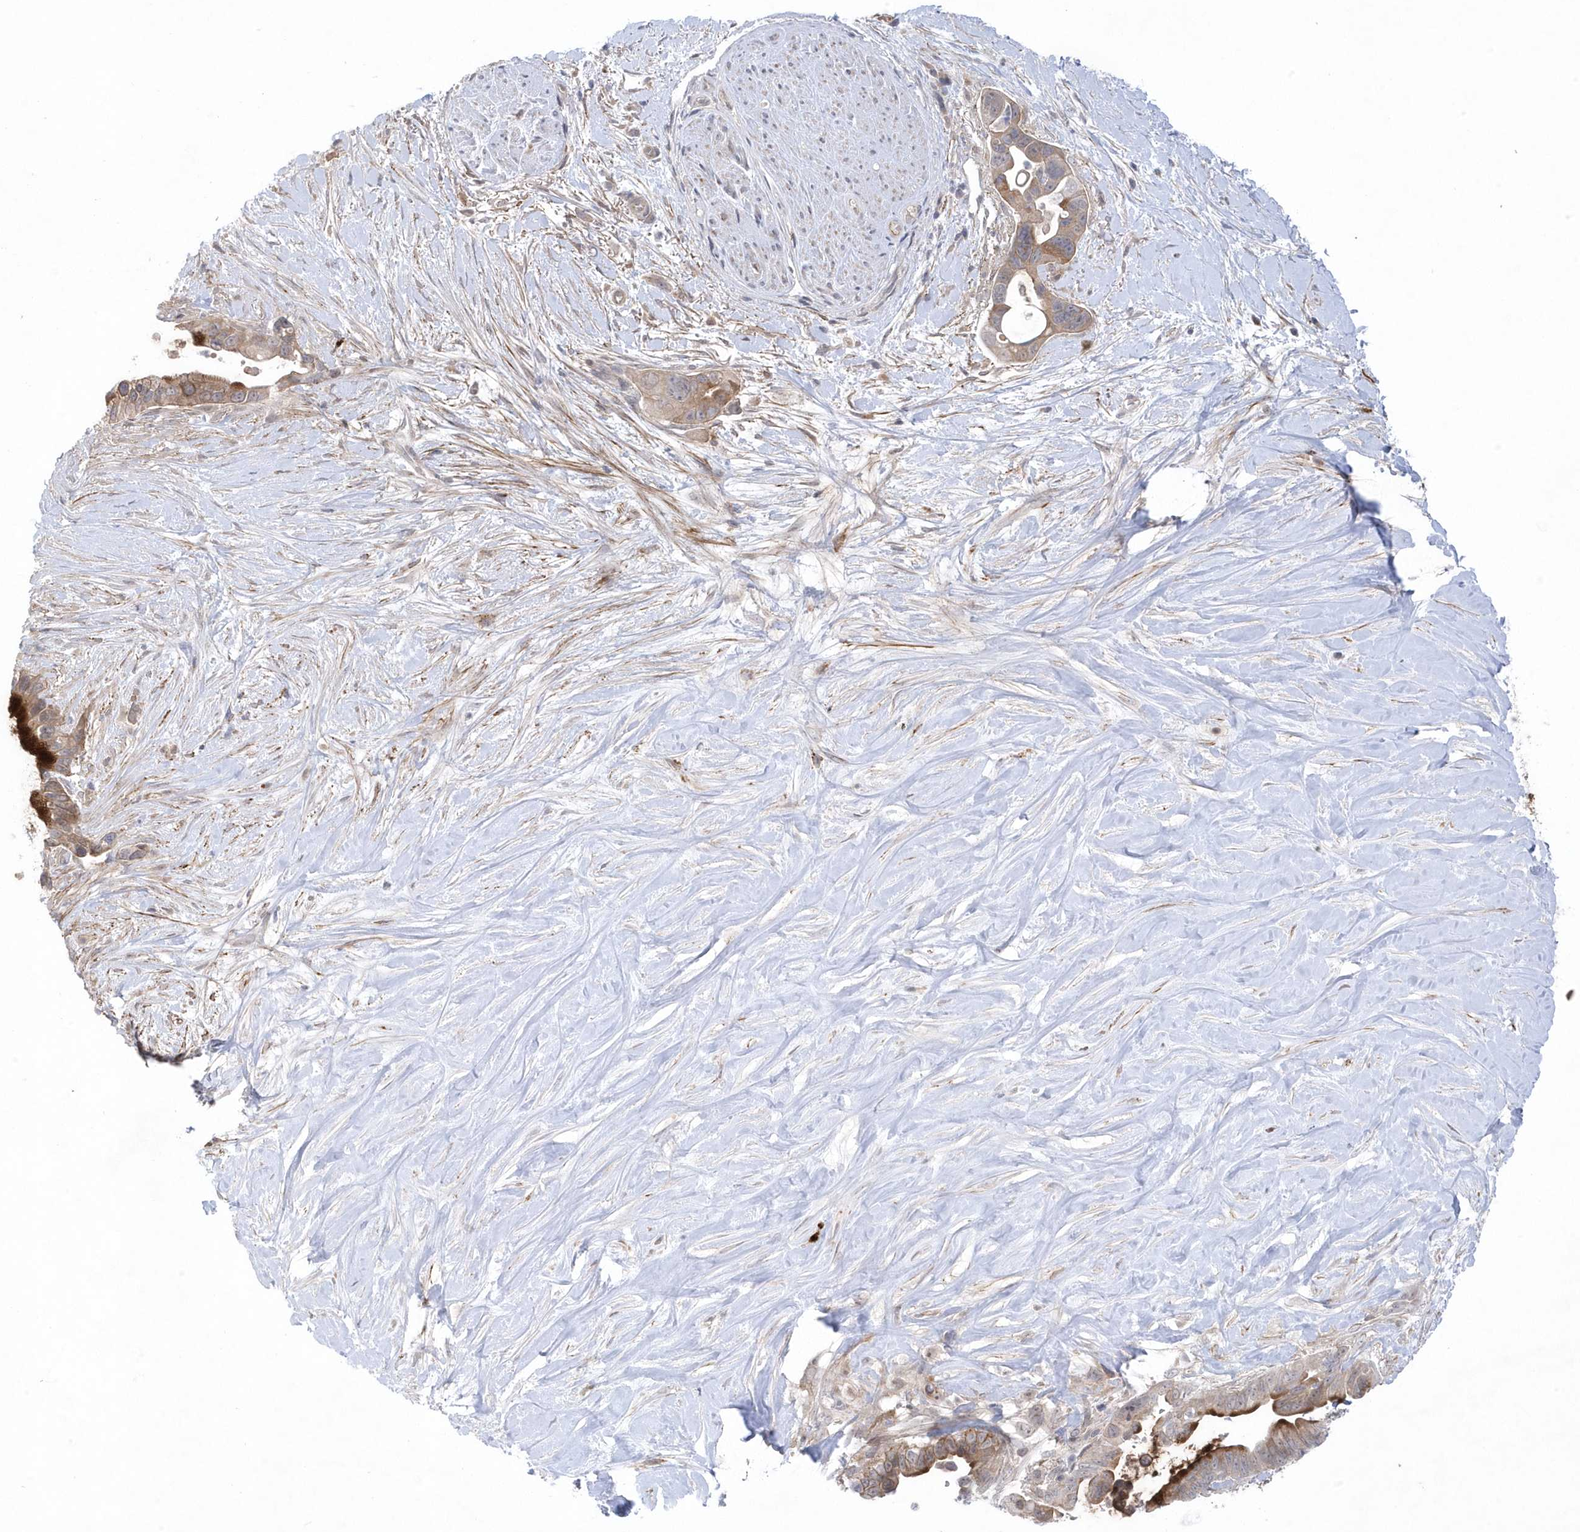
{"staining": {"intensity": "moderate", "quantity": "25%-75%", "location": "cytoplasmic/membranous"}, "tissue": "pancreatic cancer", "cell_type": "Tumor cells", "image_type": "cancer", "snomed": [{"axis": "morphology", "description": "Adenocarcinoma, NOS"}, {"axis": "topography", "description": "Pancreas"}], "caption": "This image displays immunohistochemistry (IHC) staining of human pancreatic adenocarcinoma, with medium moderate cytoplasmic/membranous positivity in about 25%-75% of tumor cells.", "gene": "ANAPC1", "patient": {"sex": "female", "age": 72}}